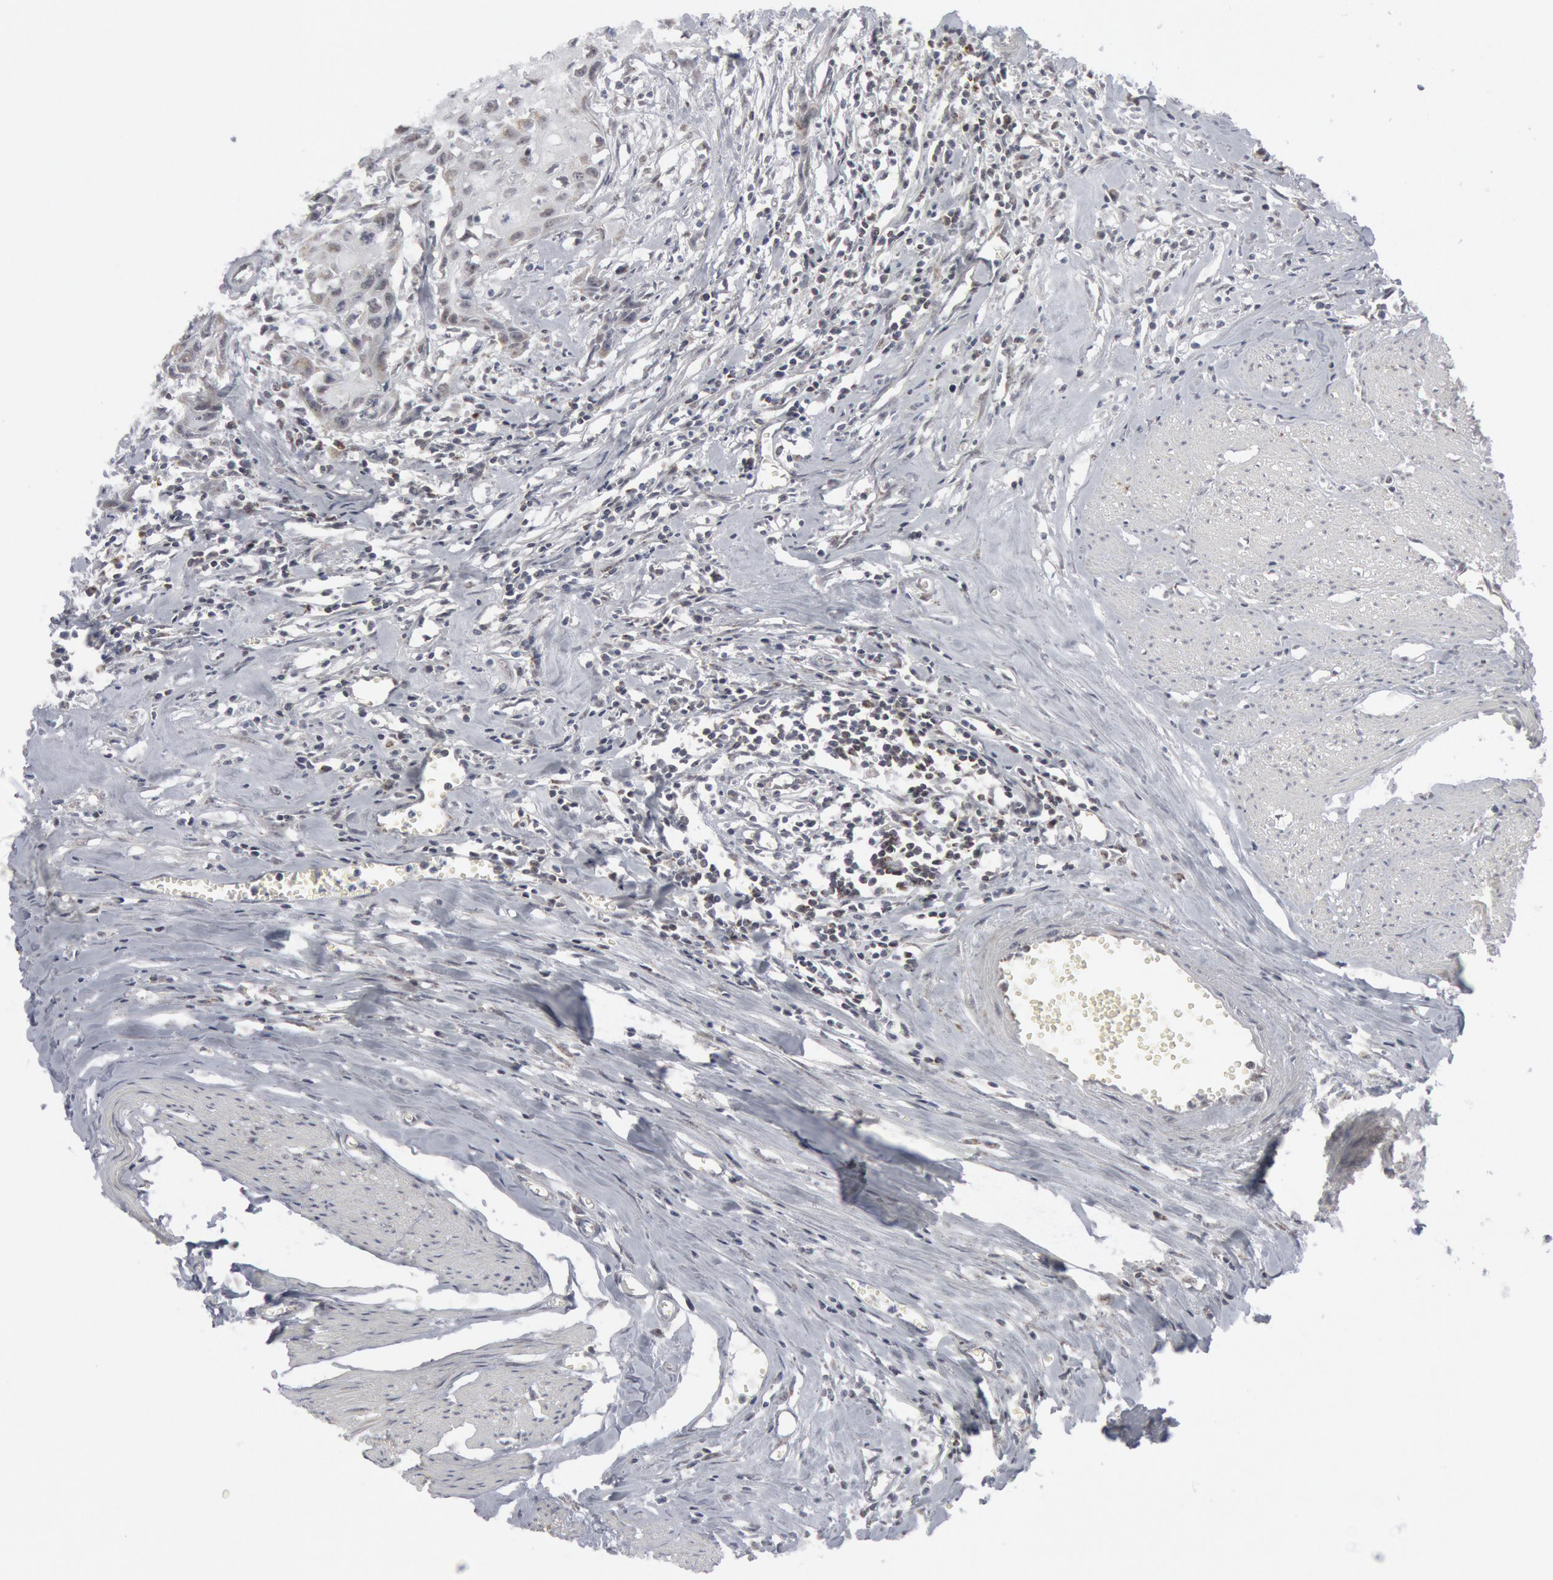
{"staining": {"intensity": "weak", "quantity": "<25%", "location": "nuclear"}, "tissue": "urothelial cancer", "cell_type": "Tumor cells", "image_type": "cancer", "snomed": [{"axis": "morphology", "description": "Urothelial carcinoma, High grade"}, {"axis": "topography", "description": "Urinary bladder"}], "caption": "Tumor cells are negative for brown protein staining in urothelial cancer. (DAB (3,3'-diaminobenzidine) immunohistochemistry (IHC) with hematoxylin counter stain).", "gene": "CASP9", "patient": {"sex": "male", "age": 54}}